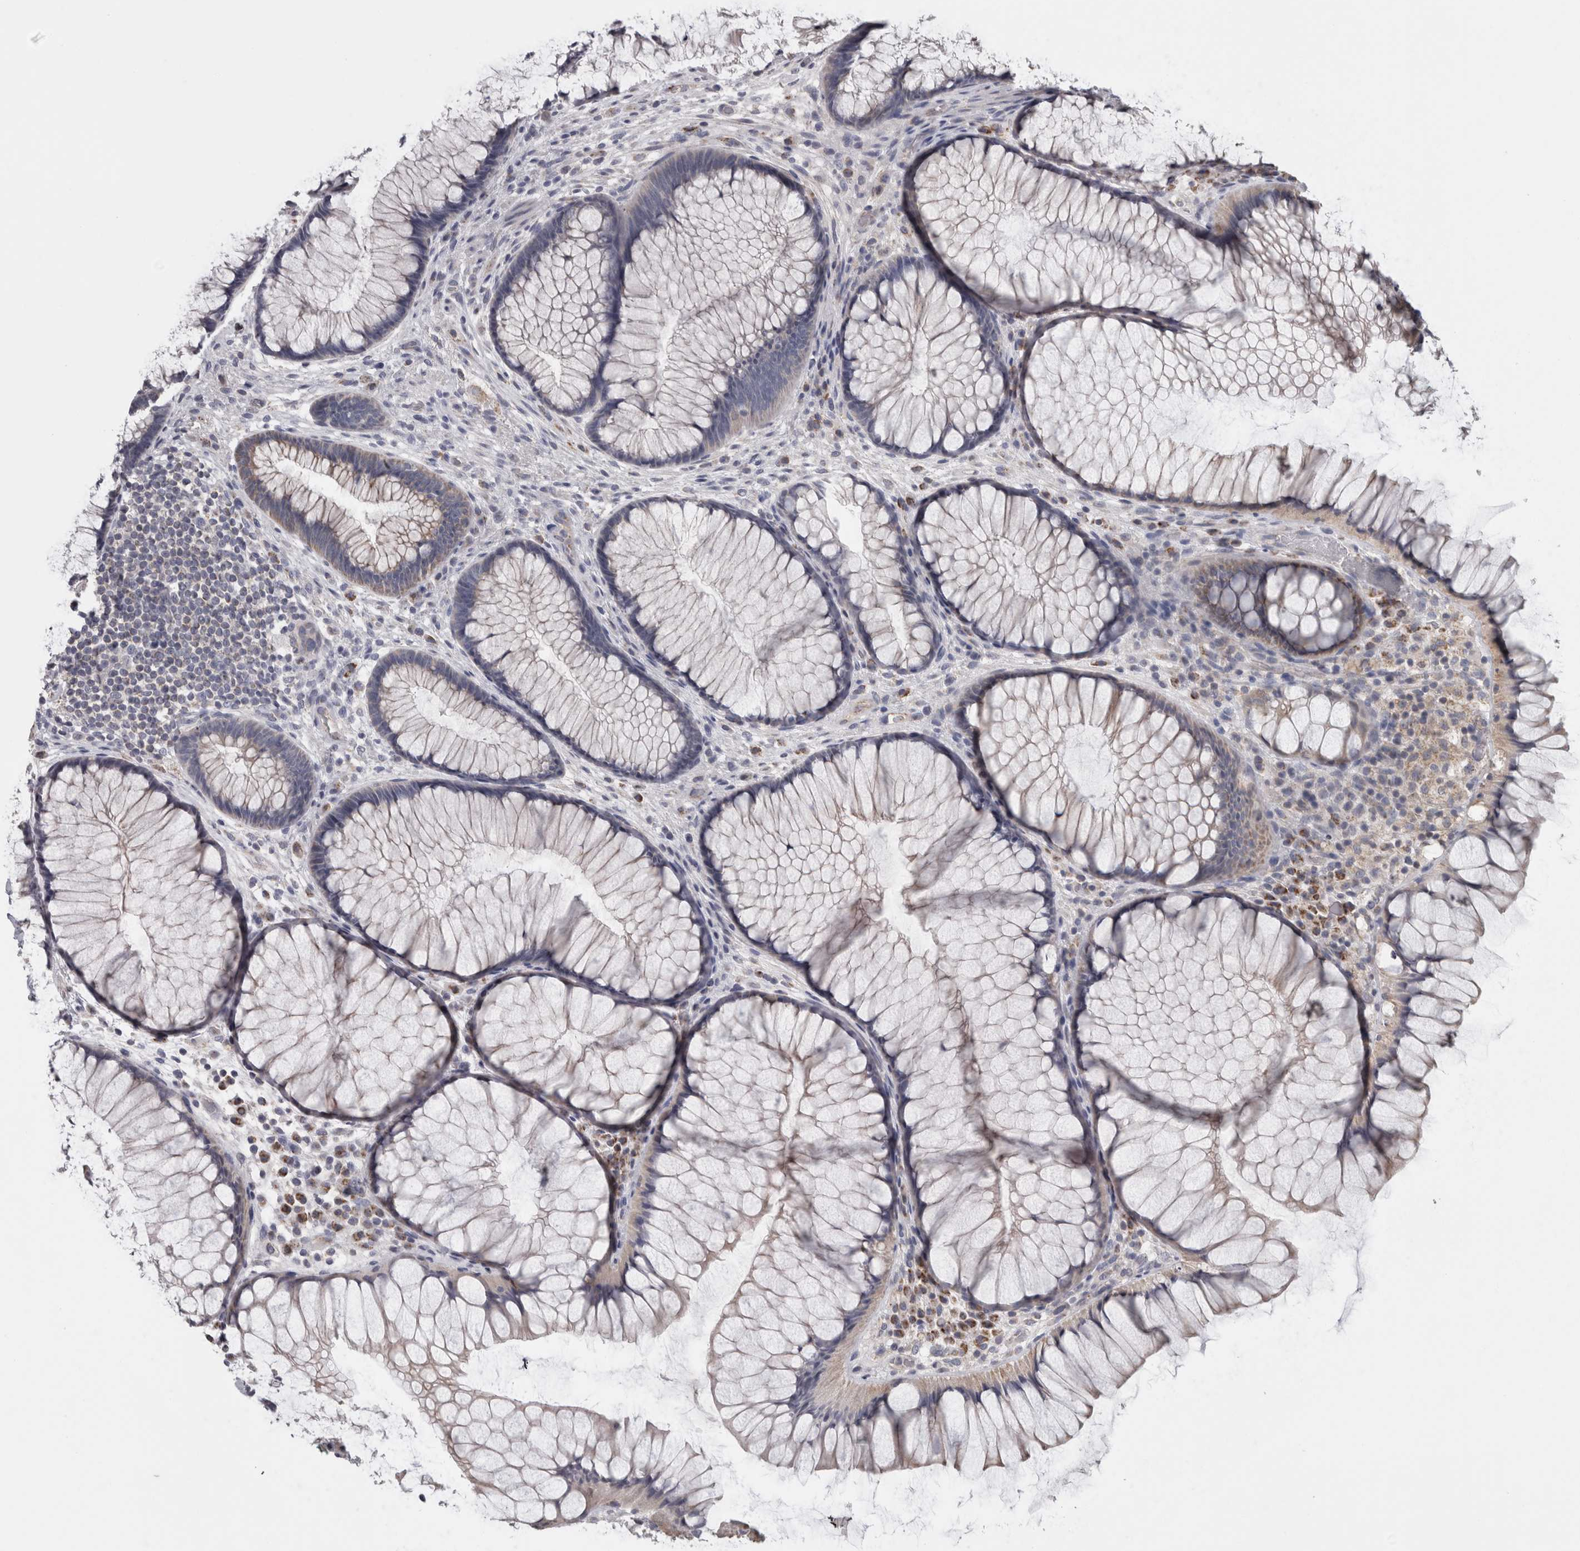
{"staining": {"intensity": "moderate", "quantity": "<25%", "location": "cytoplasmic/membranous"}, "tissue": "rectum", "cell_type": "Glandular cells", "image_type": "normal", "snomed": [{"axis": "morphology", "description": "Normal tissue, NOS"}, {"axis": "topography", "description": "Rectum"}], "caption": "Immunohistochemistry staining of benign rectum, which exhibits low levels of moderate cytoplasmic/membranous staining in approximately <25% of glandular cells indicating moderate cytoplasmic/membranous protein expression. The staining was performed using DAB (3,3'-diaminobenzidine) (brown) for protein detection and nuclei were counterstained in hematoxylin (blue).", "gene": "TCAP", "patient": {"sex": "male", "age": 51}}